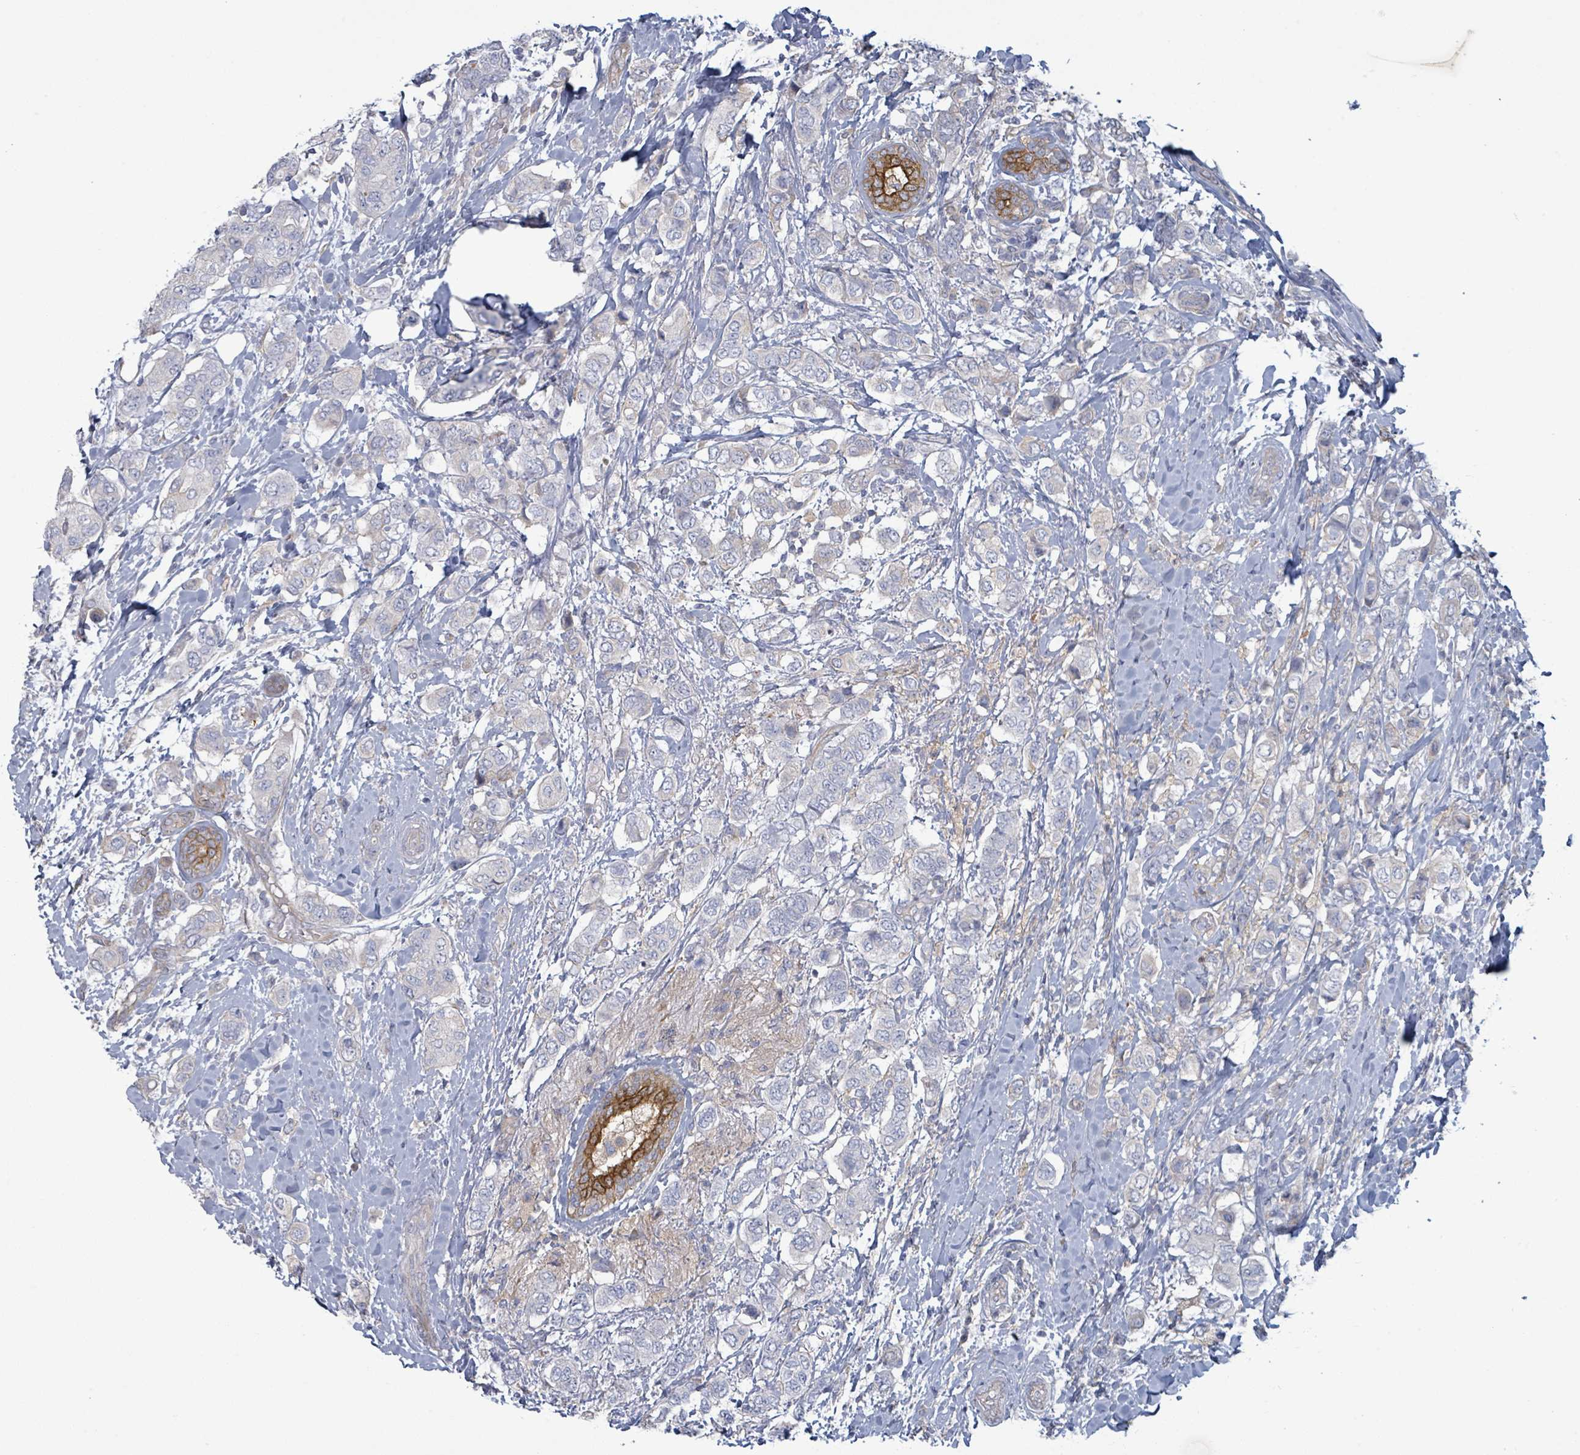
{"staining": {"intensity": "negative", "quantity": "none", "location": "none"}, "tissue": "breast cancer", "cell_type": "Tumor cells", "image_type": "cancer", "snomed": [{"axis": "morphology", "description": "Lobular carcinoma"}, {"axis": "topography", "description": "Breast"}], "caption": "Protein analysis of breast cancer (lobular carcinoma) reveals no significant expression in tumor cells.", "gene": "COL13A1", "patient": {"sex": "female", "age": 51}}